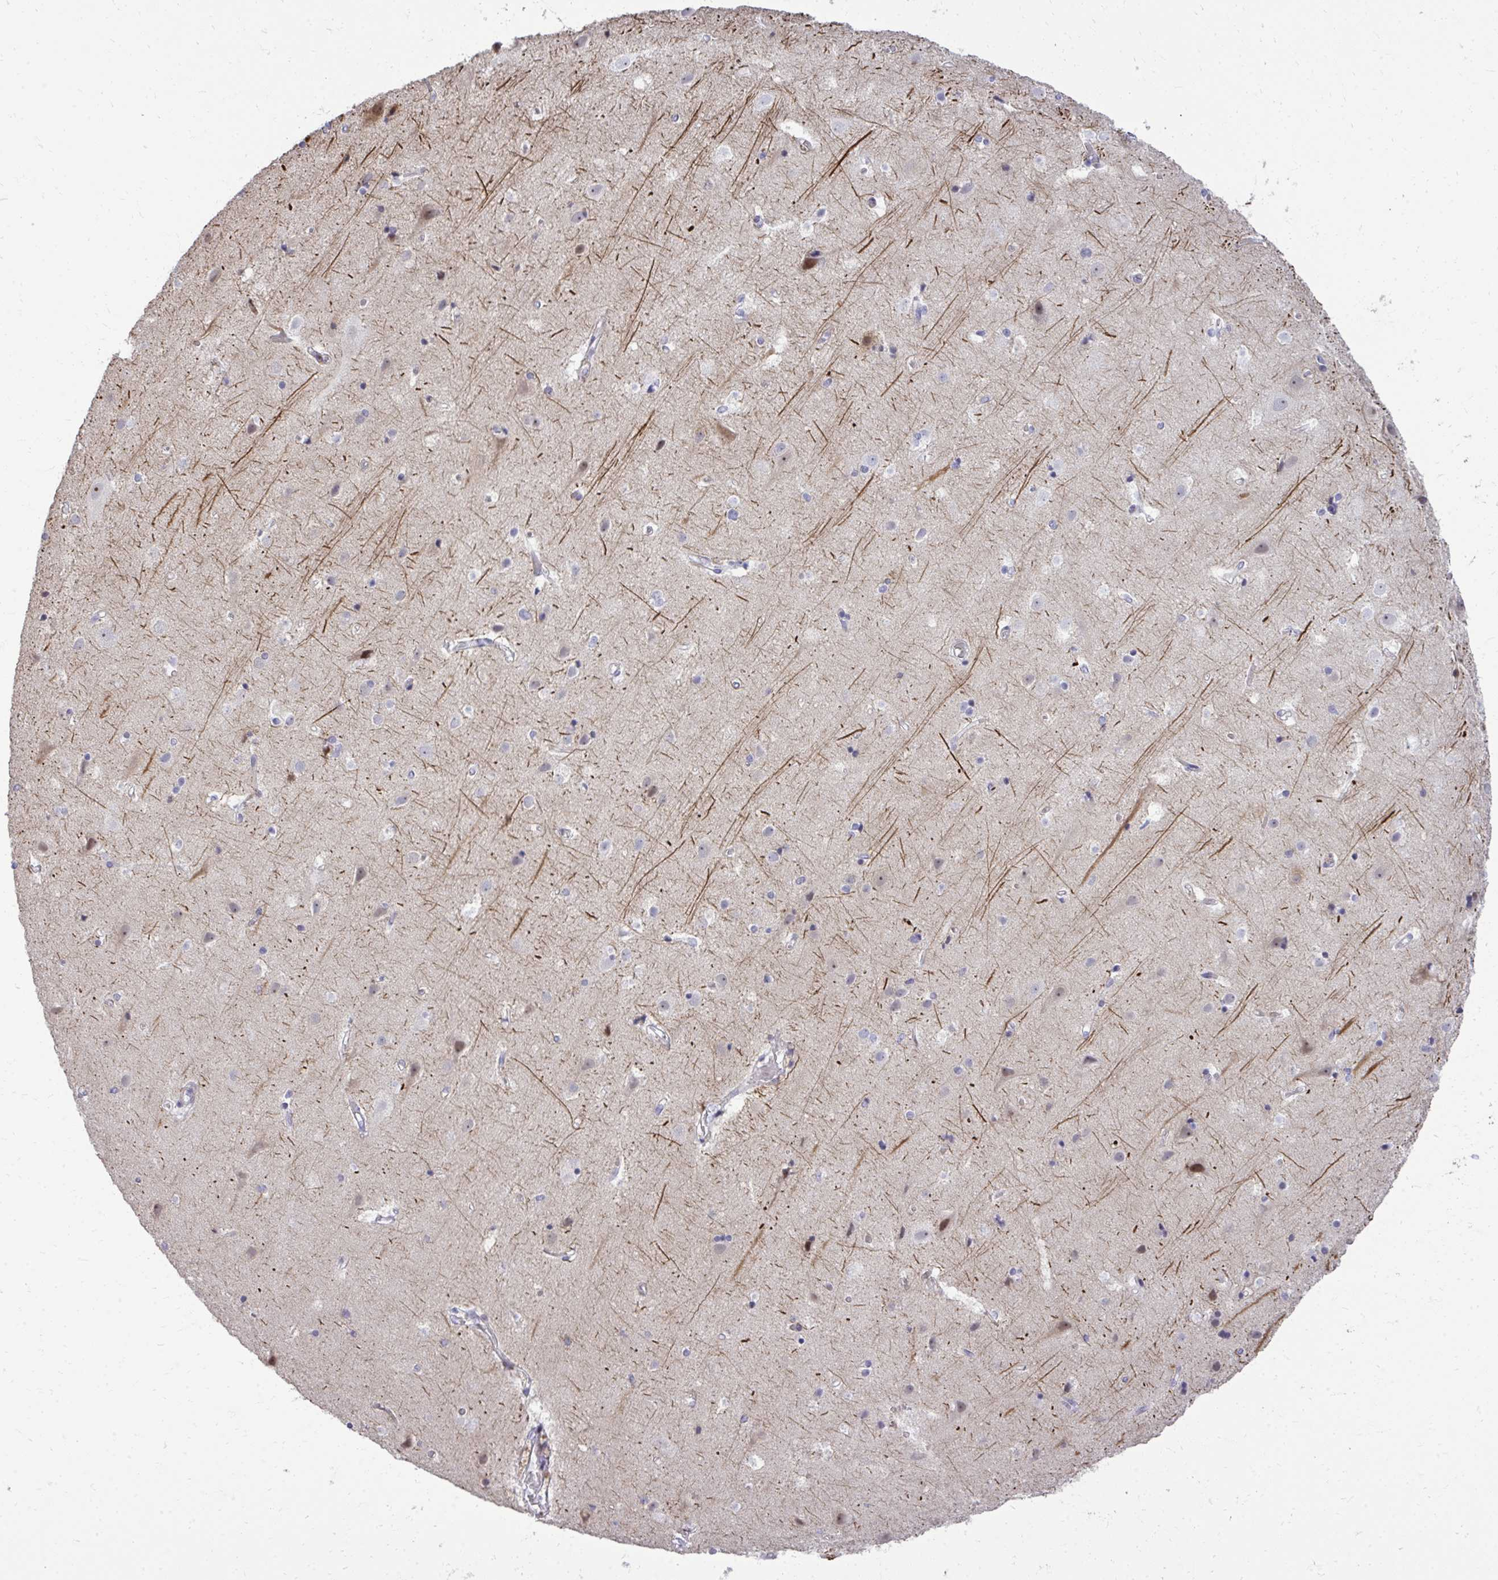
{"staining": {"intensity": "negative", "quantity": "none", "location": "none"}, "tissue": "cerebral cortex", "cell_type": "Endothelial cells", "image_type": "normal", "snomed": [{"axis": "morphology", "description": "Normal tissue, NOS"}, {"axis": "topography", "description": "Cerebral cortex"}], "caption": "Immunohistochemistry (IHC) micrograph of benign cerebral cortex: cerebral cortex stained with DAB (3,3'-diaminobenzidine) shows no significant protein staining in endothelial cells.", "gene": "DLX4", "patient": {"sex": "female", "age": 52}}